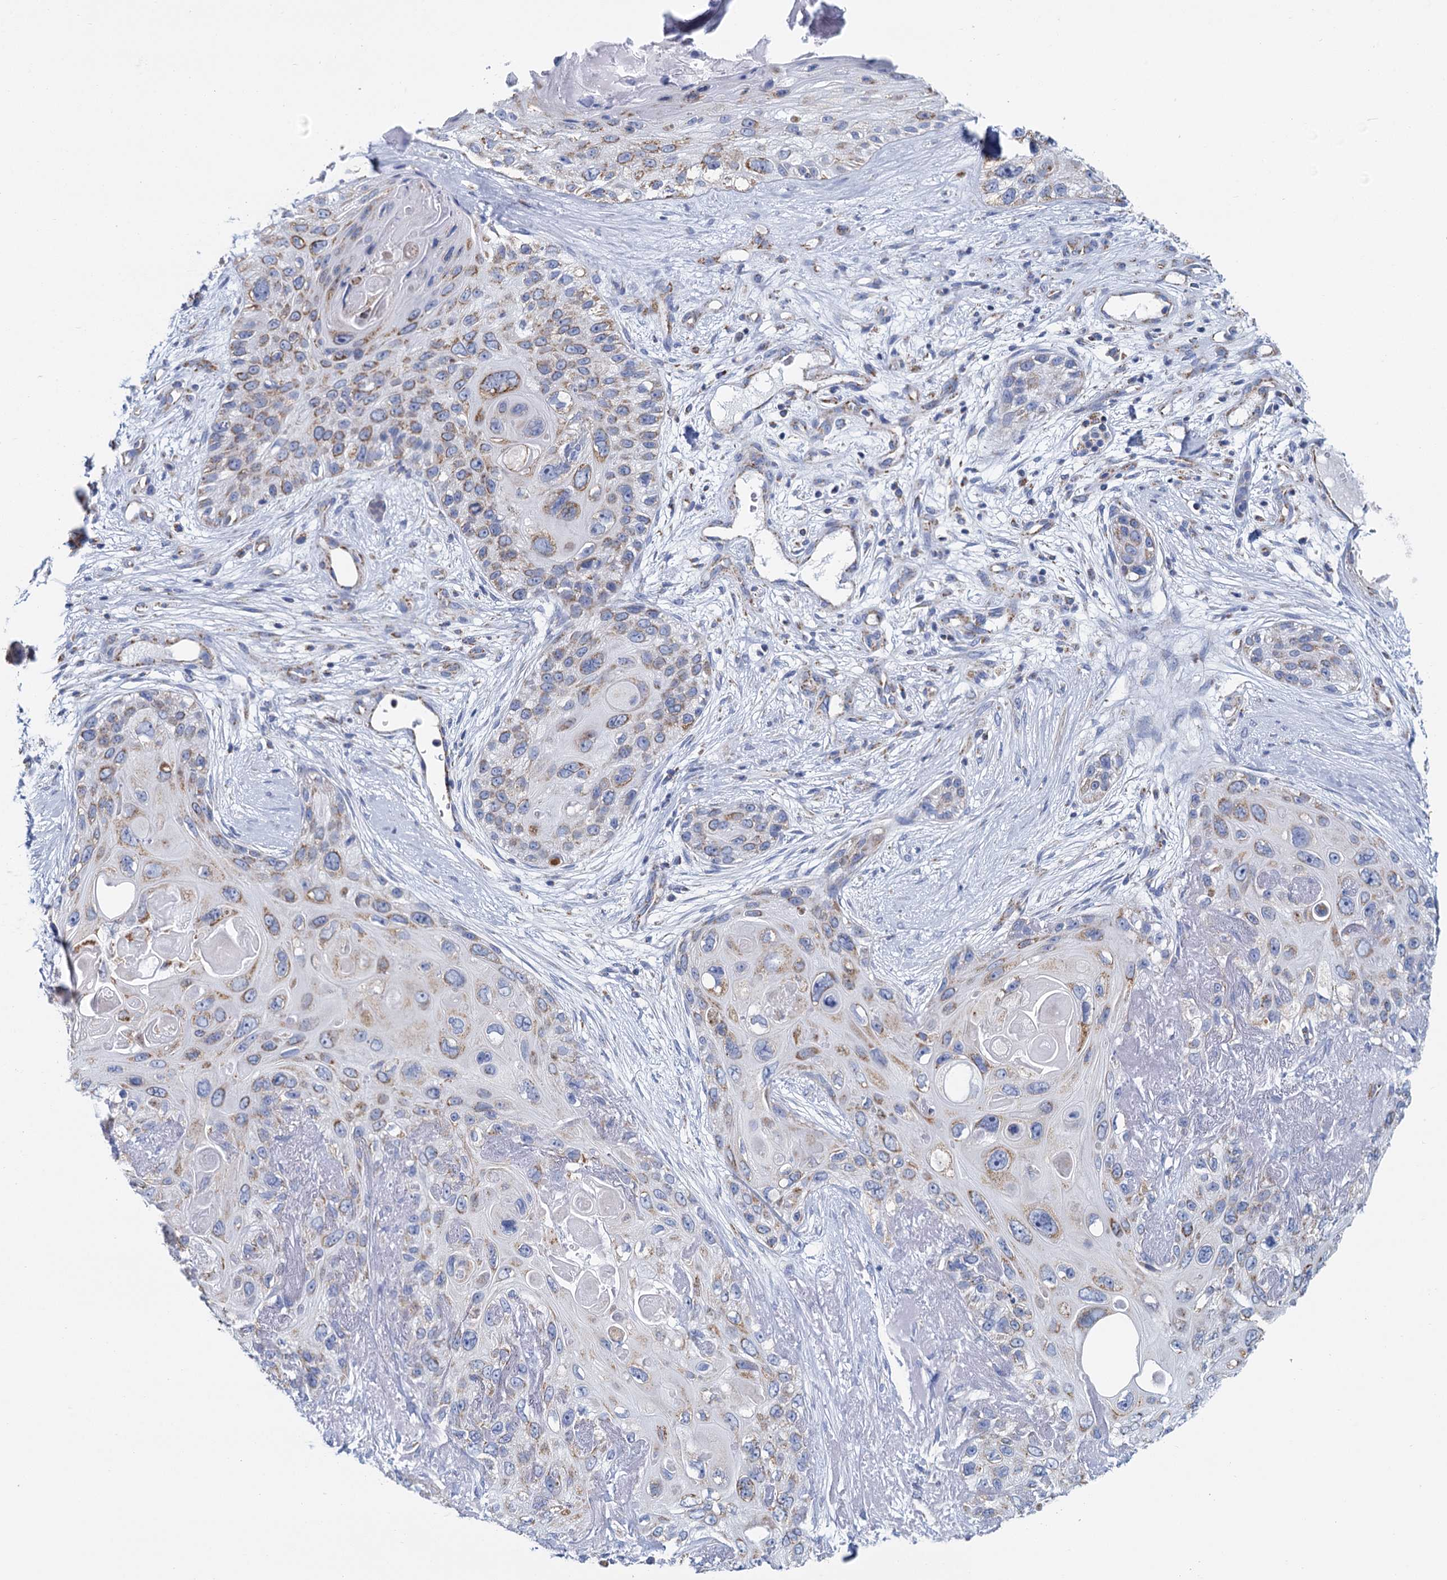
{"staining": {"intensity": "moderate", "quantity": "25%-75%", "location": "cytoplasmic/membranous"}, "tissue": "skin cancer", "cell_type": "Tumor cells", "image_type": "cancer", "snomed": [{"axis": "morphology", "description": "Normal tissue, NOS"}, {"axis": "morphology", "description": "Squamous cell carcinoma, NOS"}, {"axis": "topography", "description": "Skin"}], "caption": "The image reveals staining of skin squamous cell carcinoma, revealing moderate cytoplasmic/membranous protein expression (brown color) within tumor cells.", "gene": "CCP110", "patient": {"sex": "male", "age": 72}}